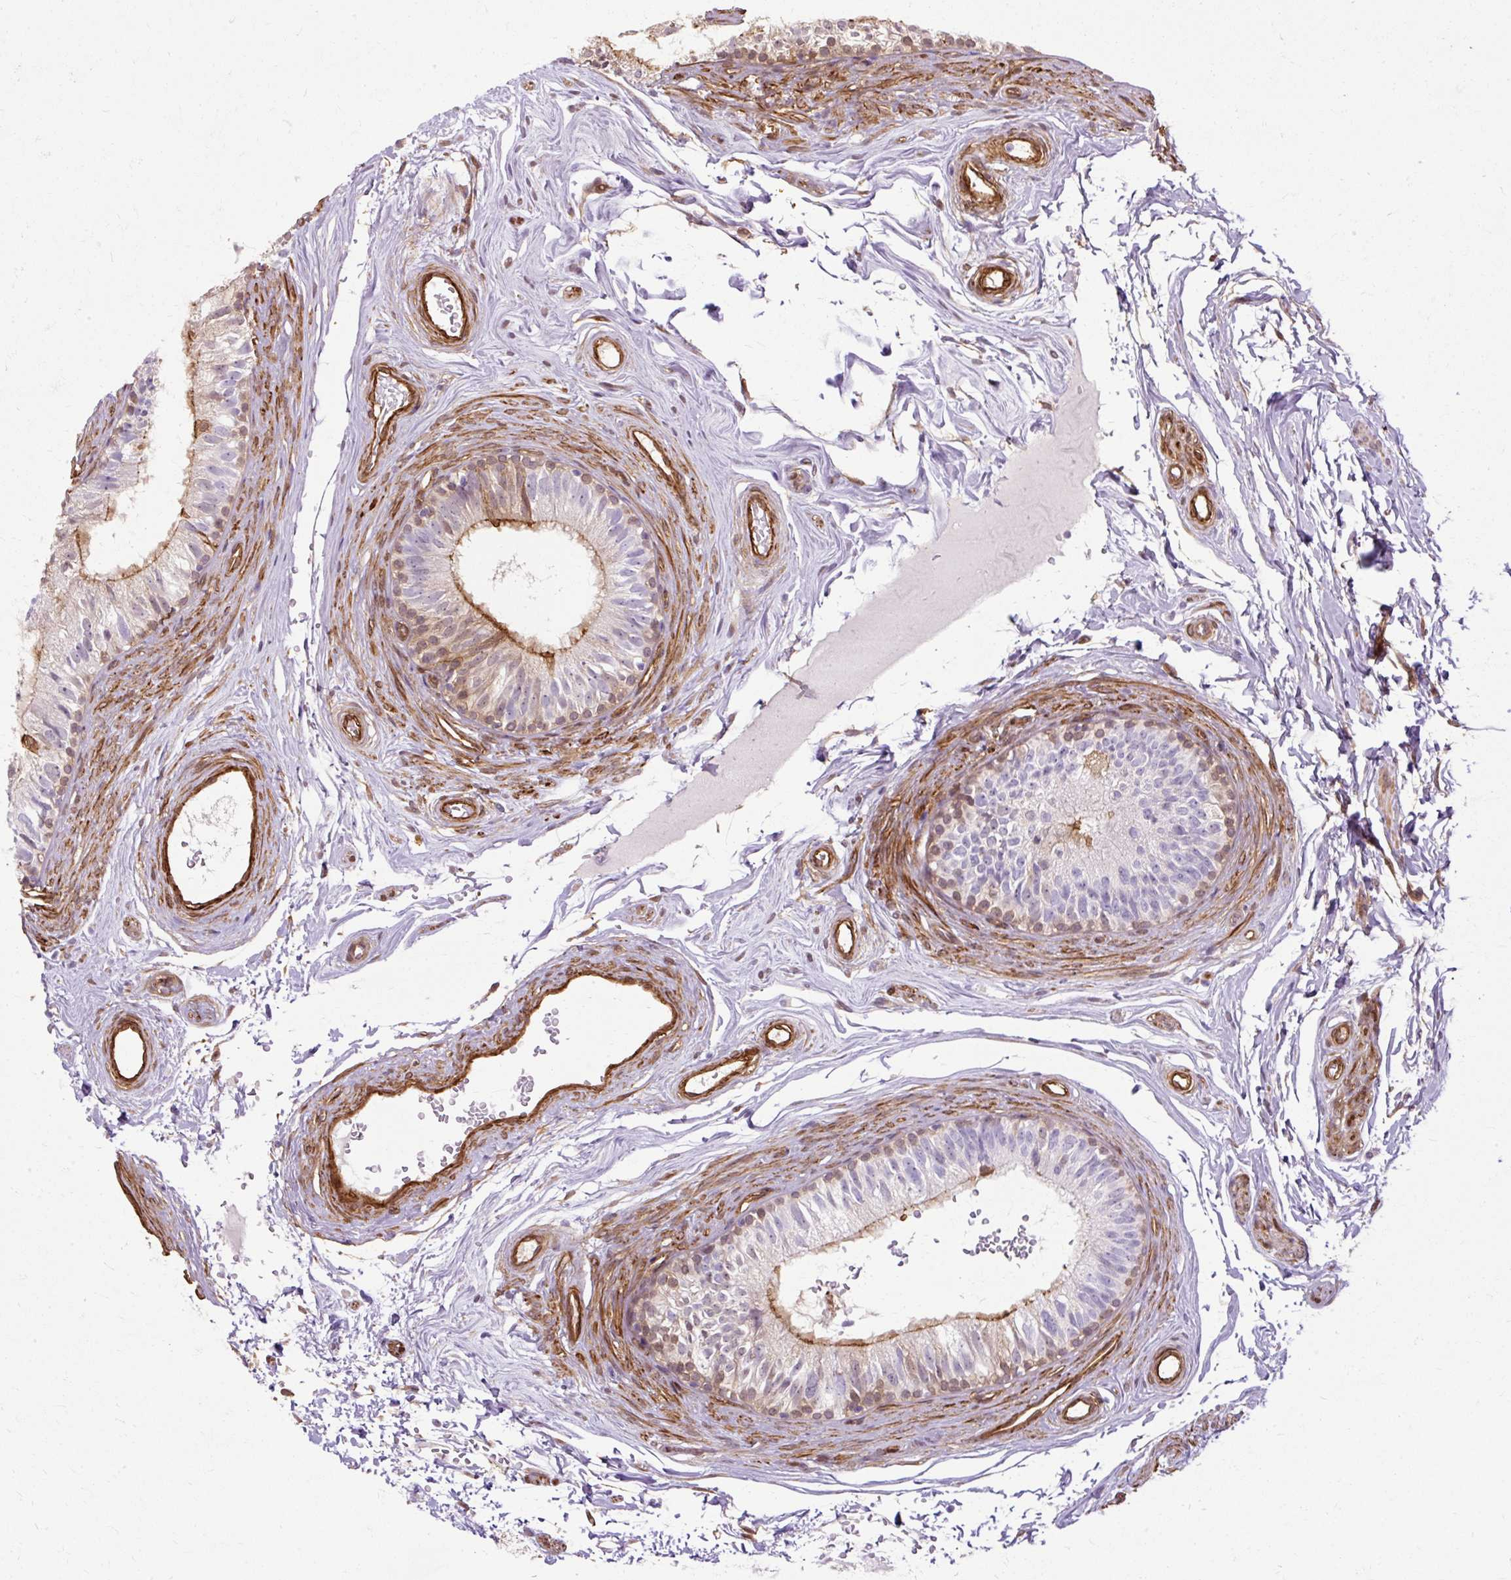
{"staining": {"intensity": "moderate", "quantity": "<25%", "location": "cytoplasmic/membranous"}, "tissue": "epididymis", "cell_type": "Glandular cells", "image_type": "normal", "snomed": [{"axis": "morphology", "description": "Normal tissue, NOS"}, {"axis": "topography", "description": "Epididymis"}], "caption": "Approximately <25% of glandular cells in normal epididymis exhibit moderate cytoplasmic/membranous protein expression as visualized by brown immunohistochemical staining.", "gene": "CNN3", "patient": {"sex": "male", "age": 45}}